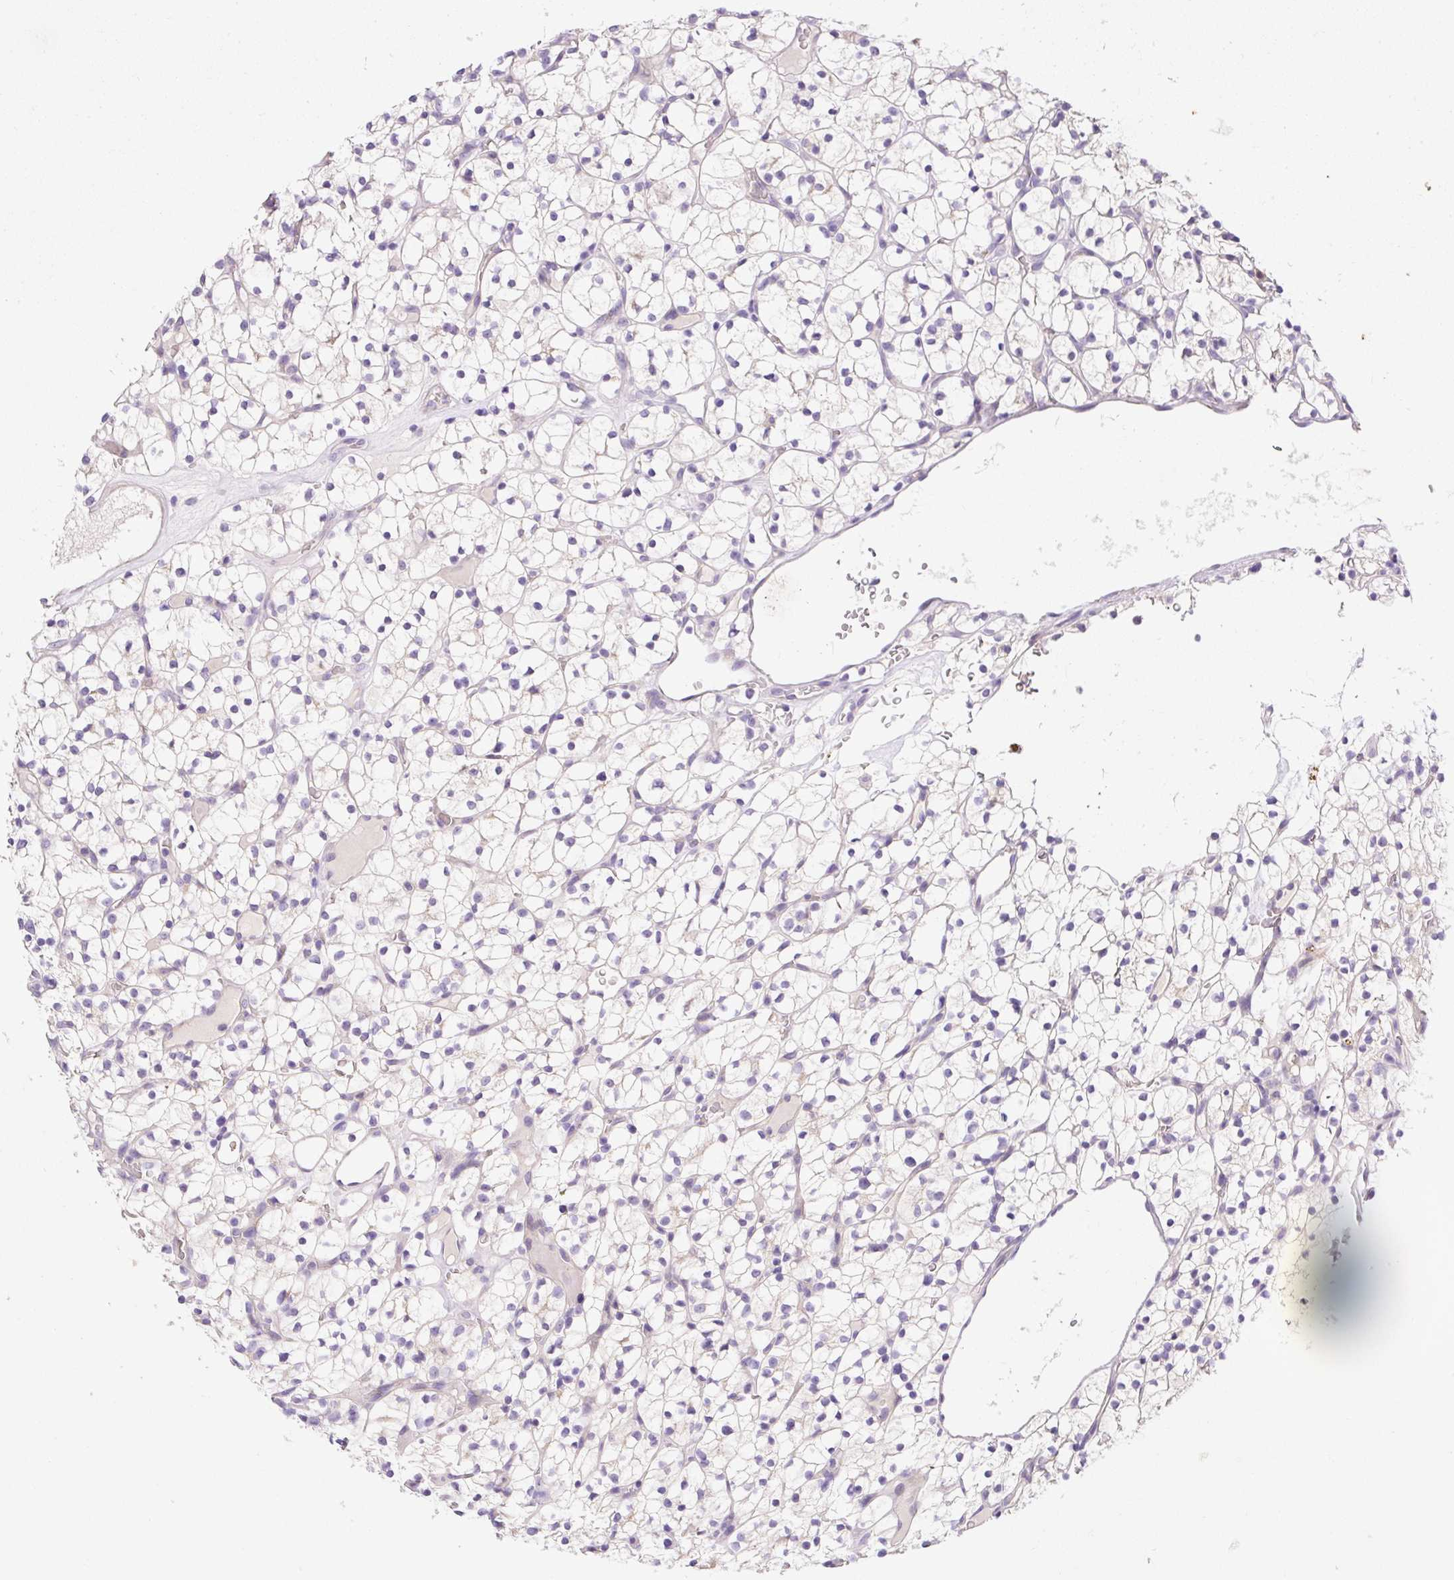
{"staining": {"intensity": "negative", "quantity": "none", "location": "none"}, "tissue": "renal cancer", "cell_type": "Tumor cells", "image_type": "cancer", "snomed": [{"axis": "morphology", "description": "Adenocarcinoma, NOS"}, {"axis": "topography", "description": "Kidney"}], "caption": "Tumor cells are negative for brown protein staining in adenocarcinoma (renal). (DAB (3,3'-diaminobenzidine) immunohistochemistry (IHC) visualized using brightfield microscopy, high magnification).", "gene": "LHFPL5", "patient": {"sex": "female", "age": 64}}